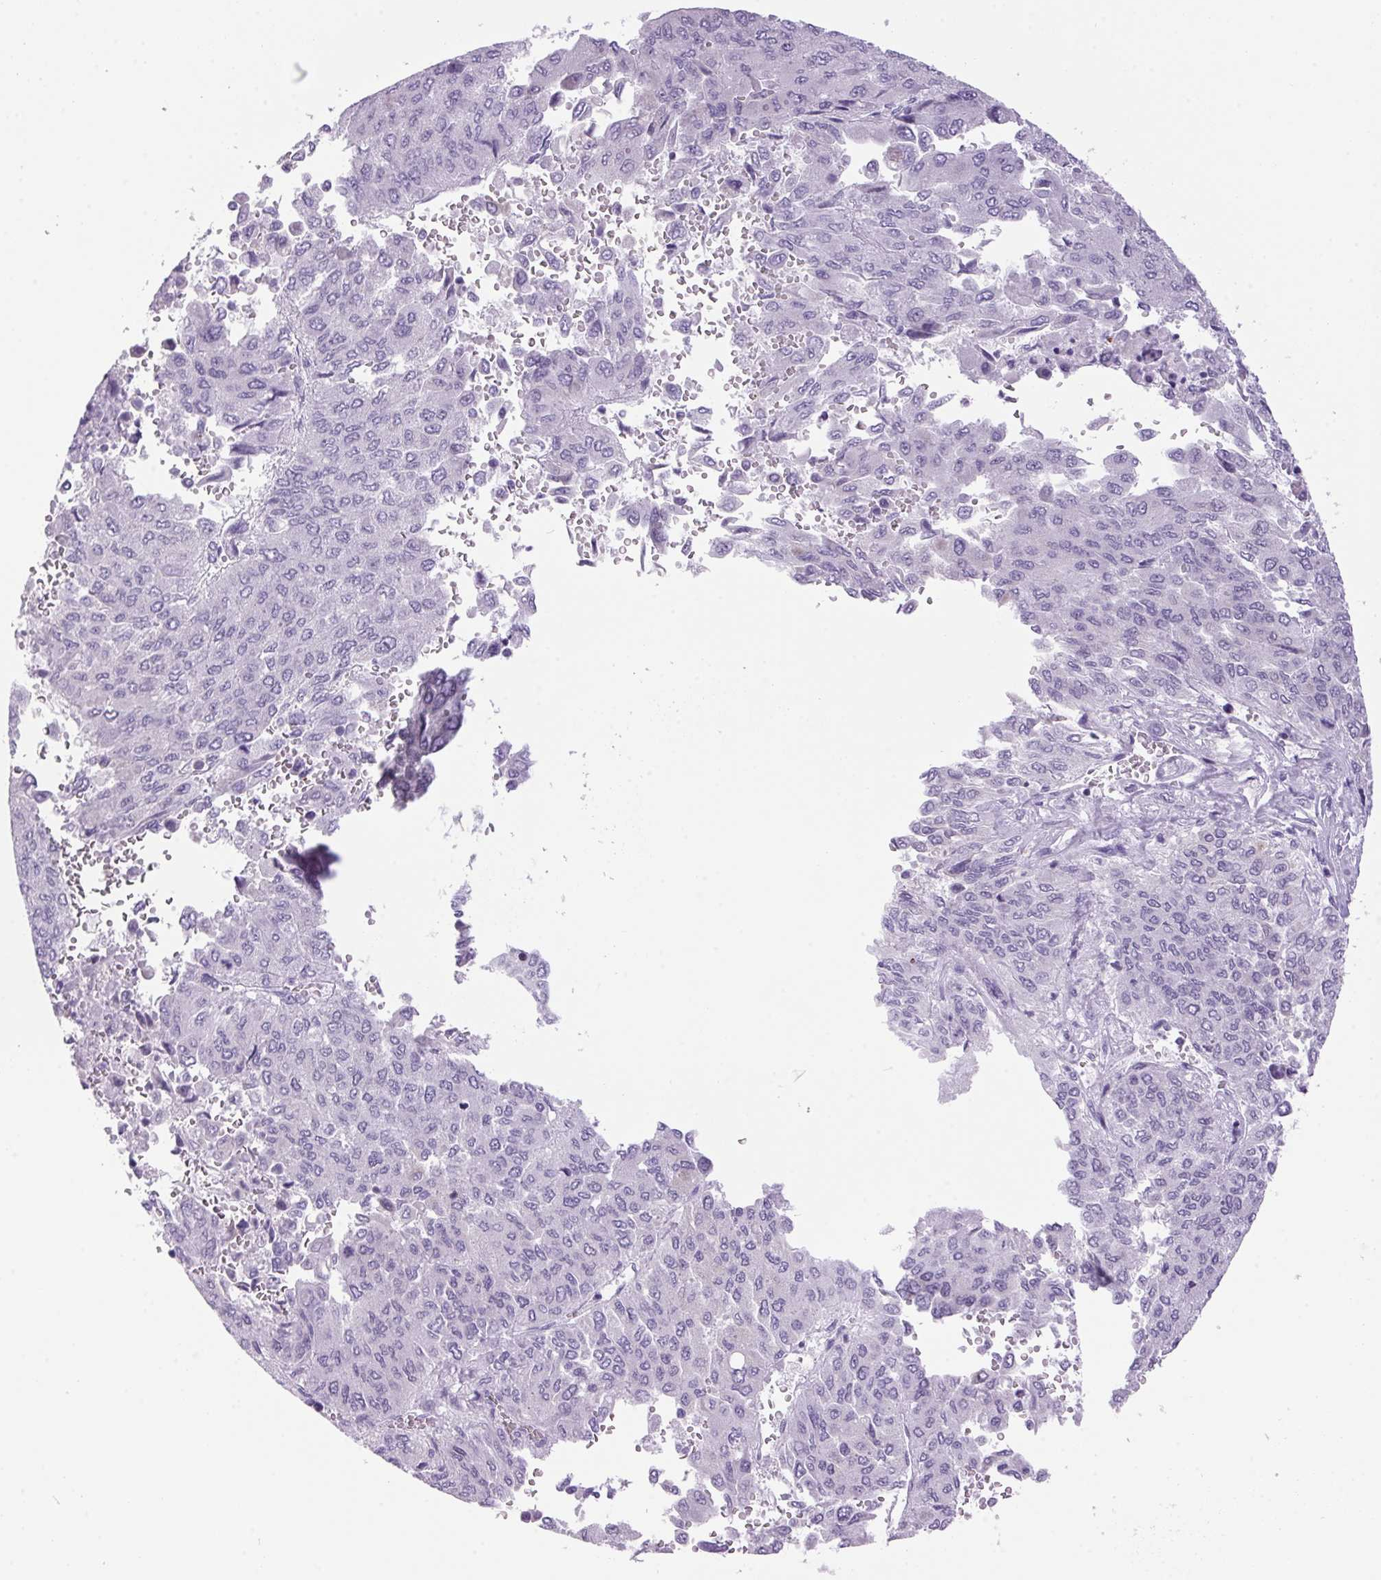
{"staining": {"intensity": "negative", "quantity": "none", "location": "none"}, "tissue": "liver cancer", "cell_type": "Tumor cells", "image_type": "cancer", "snomed": [{"axis": "morphology", "description": "Carcinoma, Hepatocellular, NOS"}, {"axis": "topography", "description": "Liver"}], "caption": "This is an immunohistochemistry (IHC) image of human hepatocellular carcinoma (liver). There is no expression in tumor cells.", "gene": "S100A2", "patient": {"sex": "female", "age": 41}}